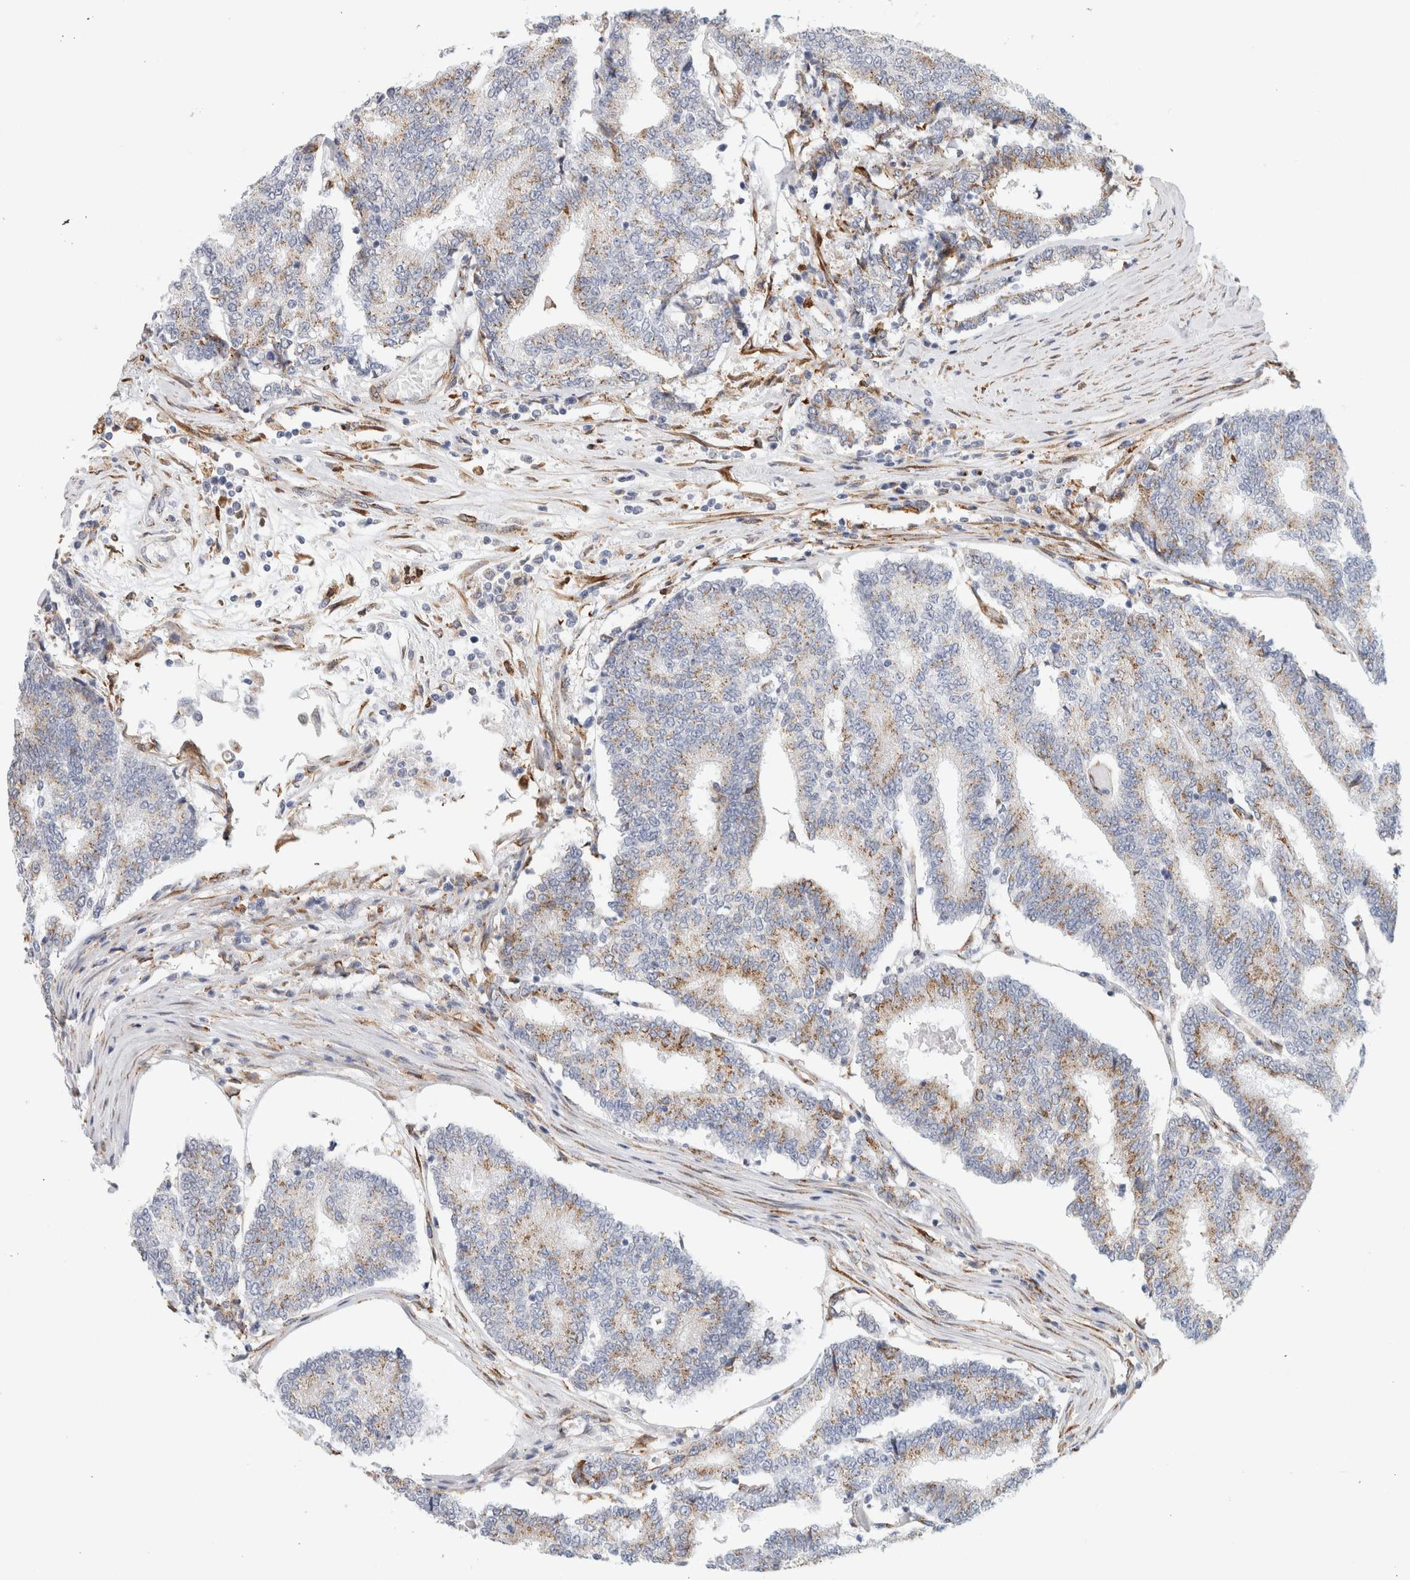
{"staining": {"intensity": "weak", "quantity": "25%-75%", "location": "cytoplasmic/membranous"}, "tissue": "prostate cancer", "cell_type": "Tumor cells", "image_type": "cancer", "snomed": [{"axis": "morphology", "description": "Normal tissue, NOS"}, {"axis": "morphology", "description": "Adenocarcinoma, High grade"}, {"axis": "topography", "description": "Prostate"}, {"axis": "topography", "description": "Seminal veicle"}], "caption": "Human prostate adenocarcinoma (high-grade) stained with a protein marker shows weak staining in tumor cells.", "gene": "MCFD2", "patient": {"sex": "male", "age": 55}}